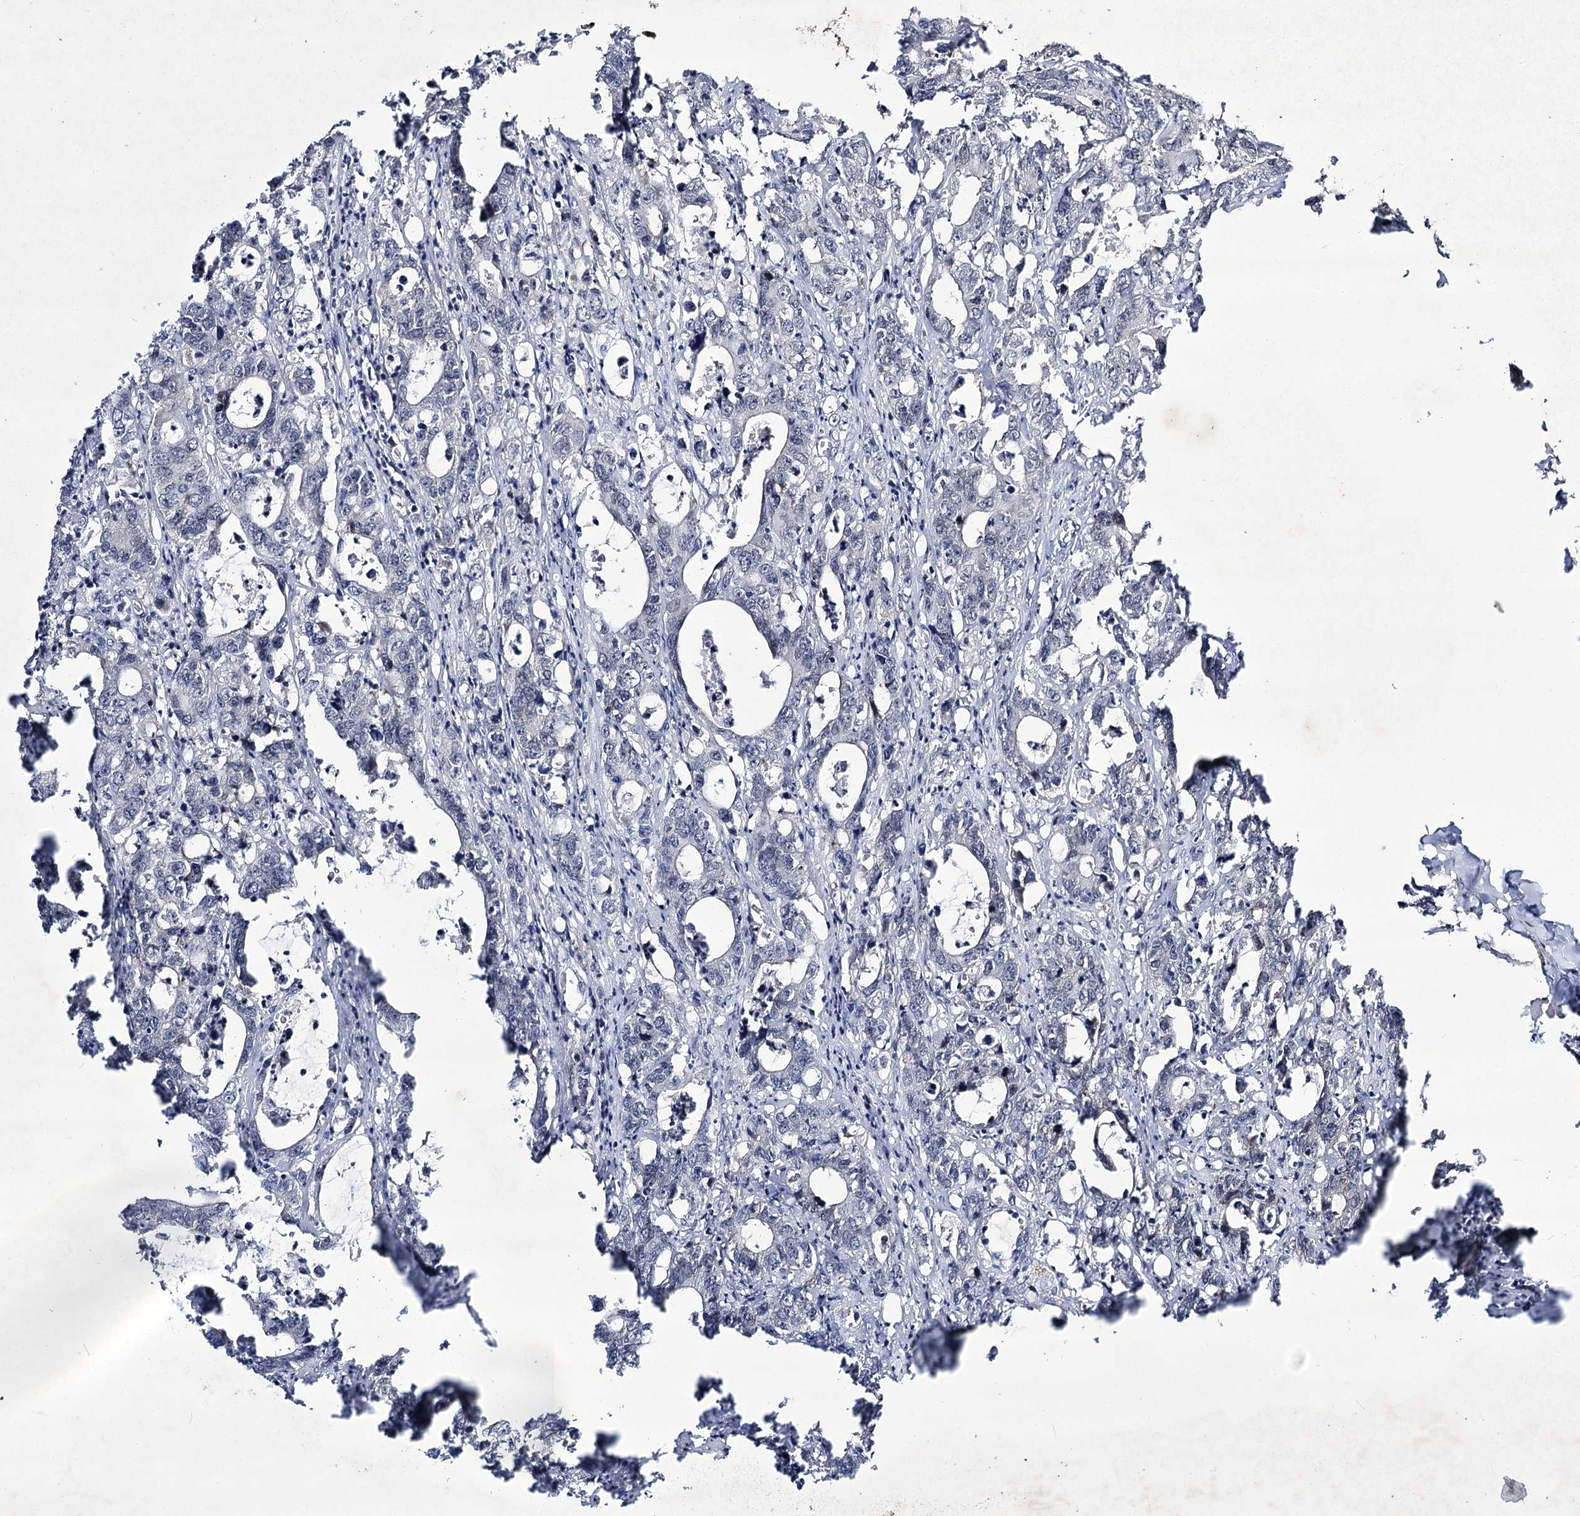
{"staining": {"intensity": "negative", "quantity": "none", "location": "none"}, "tissue": "colorectal cancer", "cell_type": "Tumor cells", "image_type": "cancer", "snomed": [{"axis": "morphology", "description": "Adenocarcinoma, NOS"}, {"axis": "topography", "description": "Colon"}], "caption": "Human colorectal cancer stained for a protein using immunohistochemistry (IHC) shows no positivity in tumor cells.", "gene": "HOXC11", "patient": {"sex": "female", "age": 75}}